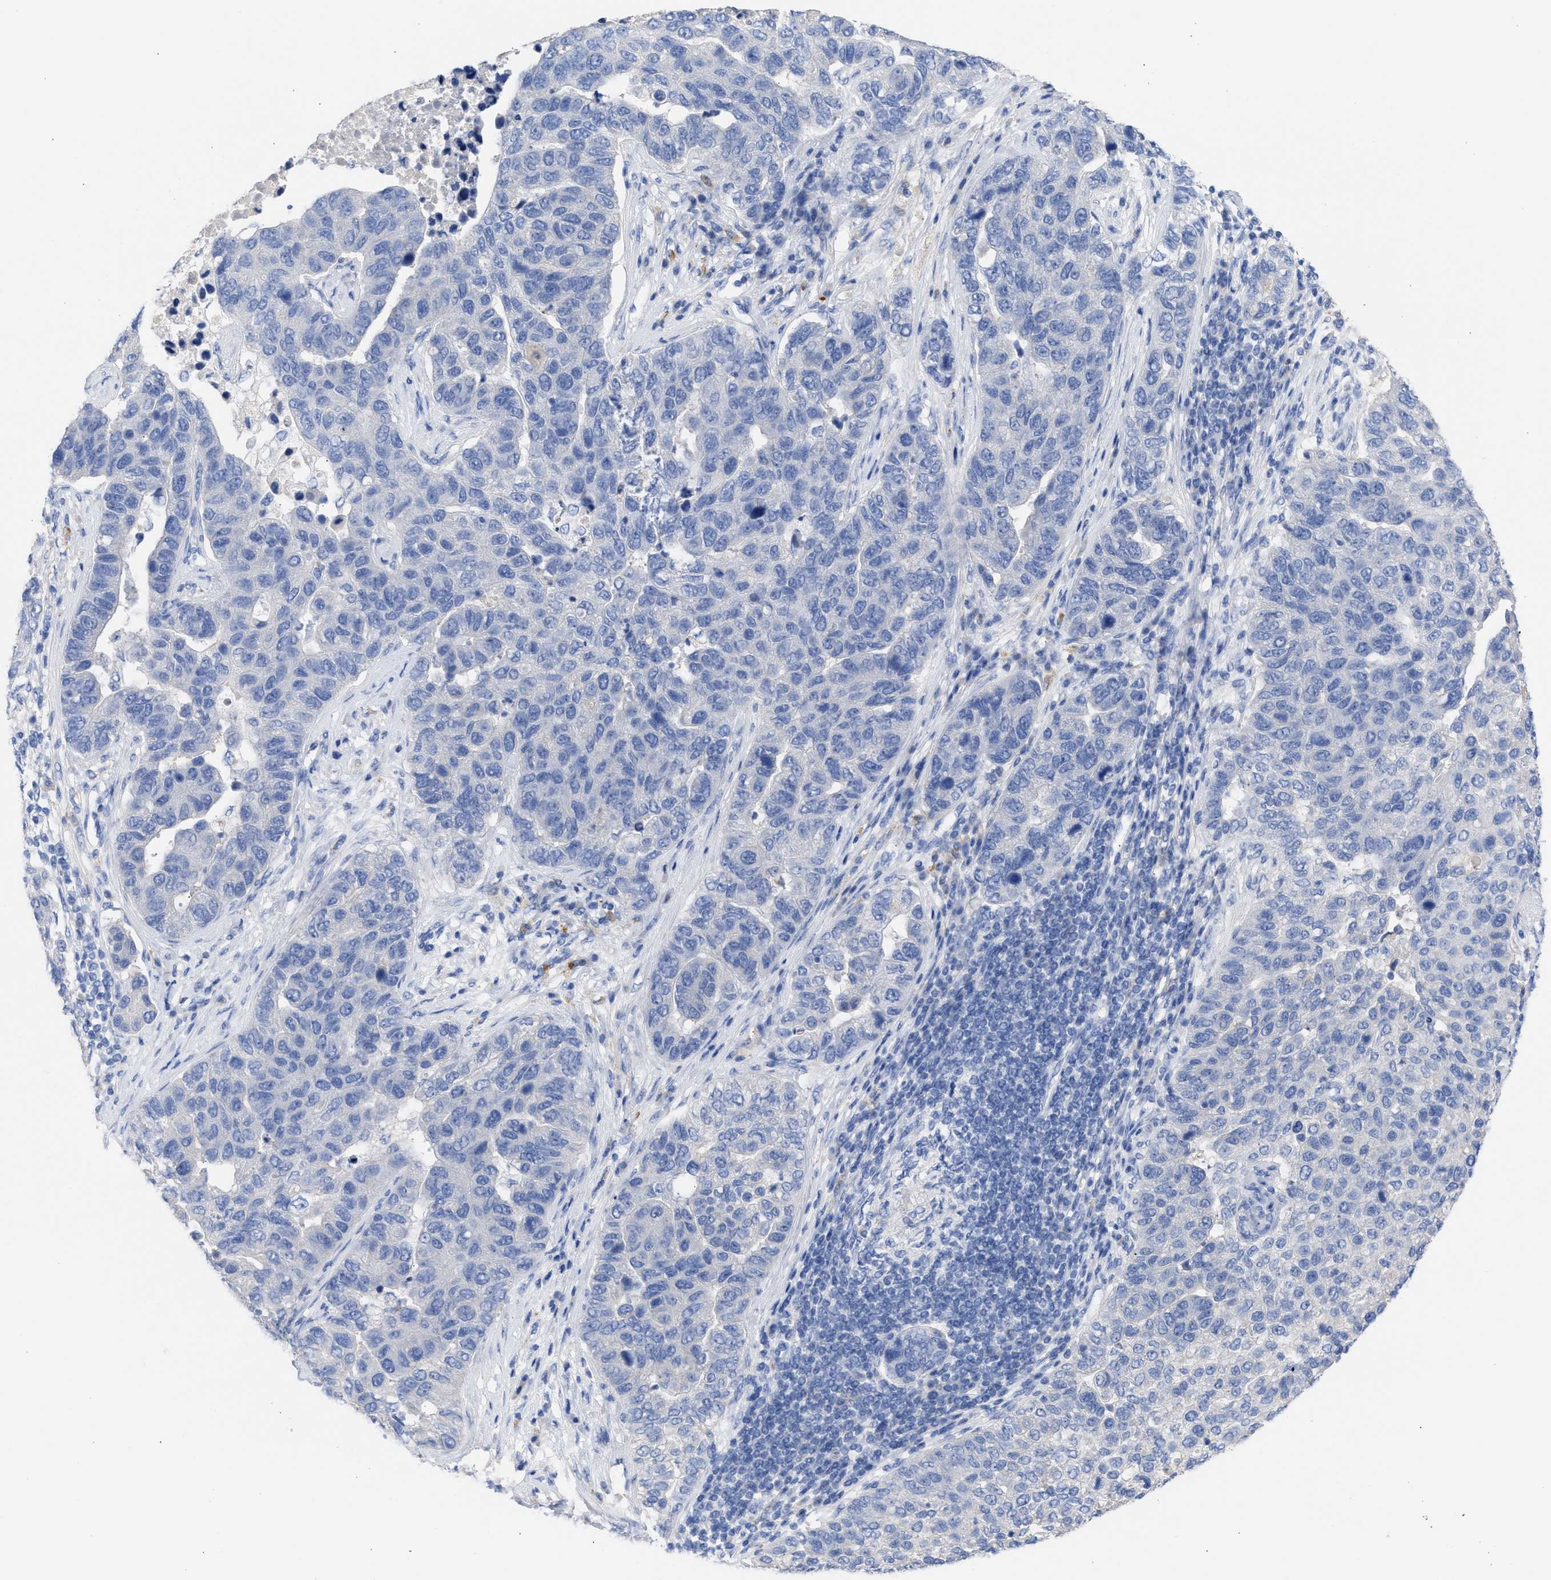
{"staining": {"intensity": "negative", "quantity": "none", "location": "none"}, "tissue": "pancreatic cancer", "cell_type": "Tumor cells", "image_type": "cancer", "snomed": [{"axis": "morphology", "description": "Adenocarcinoma, NOS"}, {"axis": "topography", "description": "Pancreas"}], "caption": "DAB immunohistochemical staining of human pancreatic cancer (adenocarcinoma) demonstrates no significant staining in tumor cells.", "gene": "RSPH1", "patient": {"sex": "female", "age": 61}}